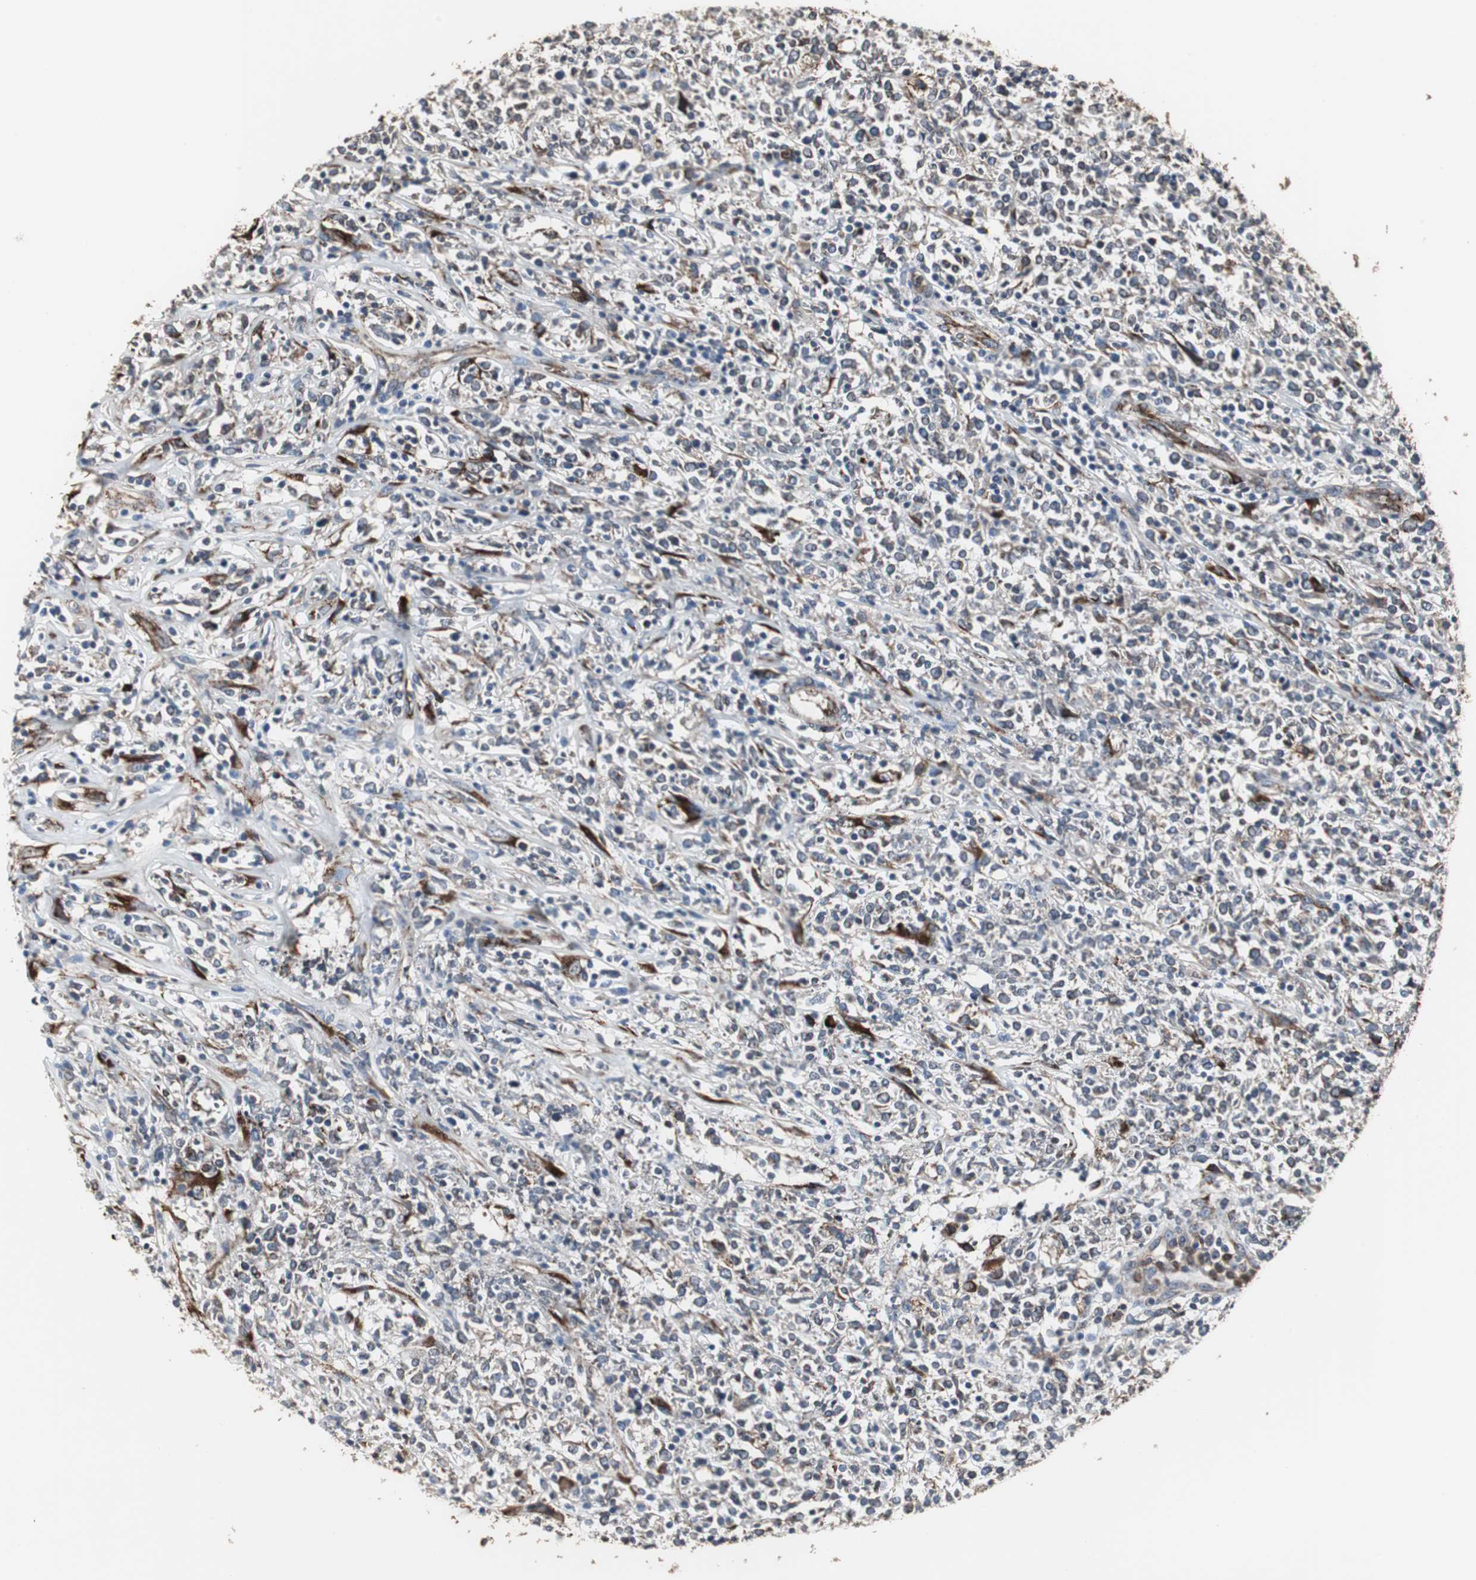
{"staining": {"intensity": "moderate", "quantity": "<25%", "location": "cytoplasmic/membranous"}, "tissue": "lymphoma", "cell_type": "Tumor cells", "image_type": "cancer", "snomed": [{"axis": "morphology", "description": "Malignant lymphoma, non-Hodgkin's type, High grade"}, {"axis": "topography", "description": "Lymph node"}], "caption": "Immunohistochemical staining of high-grade malignant lymphoma, non-Hodgkin's type displays moderate cytoplasmic/membranous protein positivity in about <25% of tumor cells.", "gene": "CALU", "patient": {"sex": "female", "age": 84}}